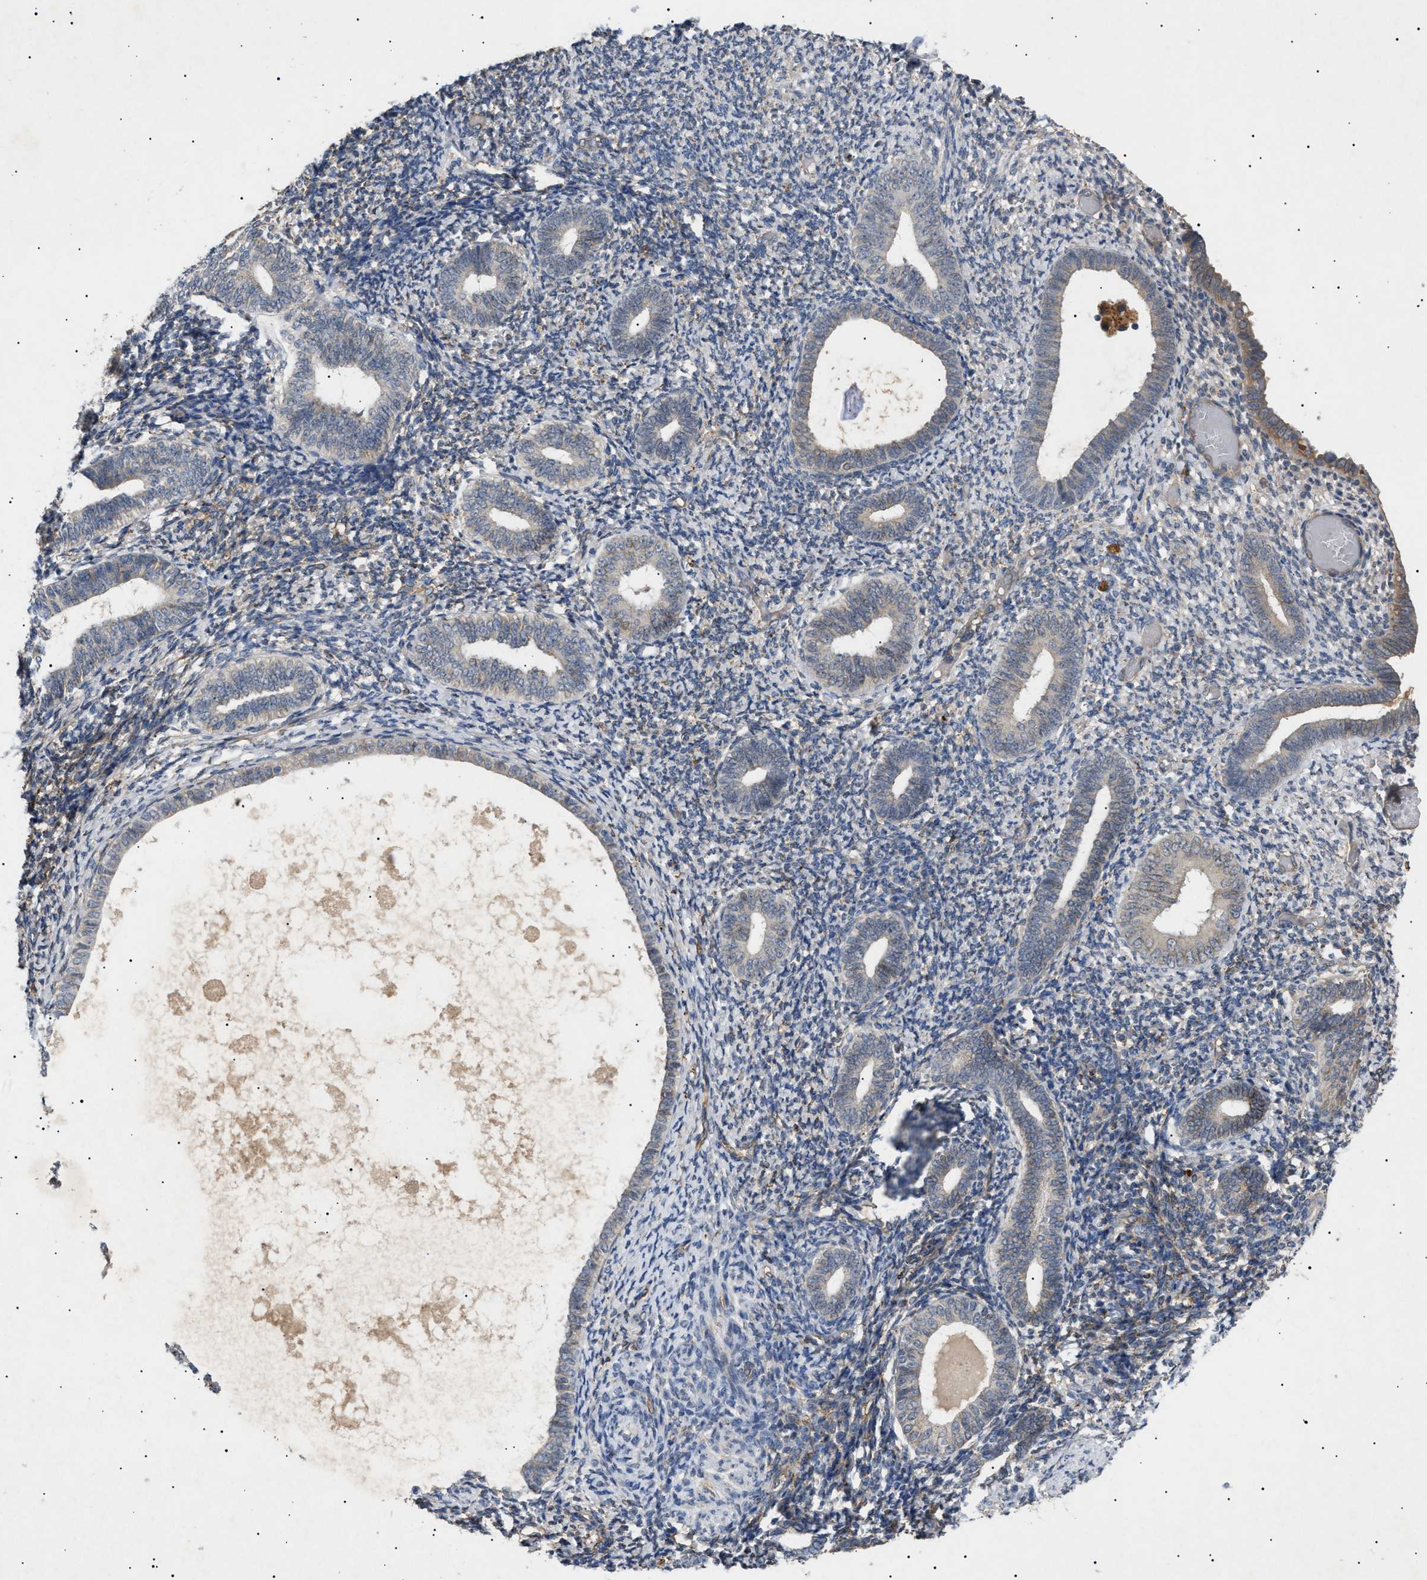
{"staining": {"intensity": "weak", "quantity": "<25%", "location": "cytoplasmic/membranous"}, "tissue": "endometrium", "cell_type": "Cells in endometrial stroma", "image_type": "normal", "snomed": [{"axis": "morphology", "description": "Normal tissue, NOS"}, {"axis": "topography", "description": "Endometrium"}], "caption": "Human endometrium stained for a protein using IHC displays no staining in cells in endometrial stroma.", "gene": "SIRT5", "patient": {"sex": "female", "age": 66}}